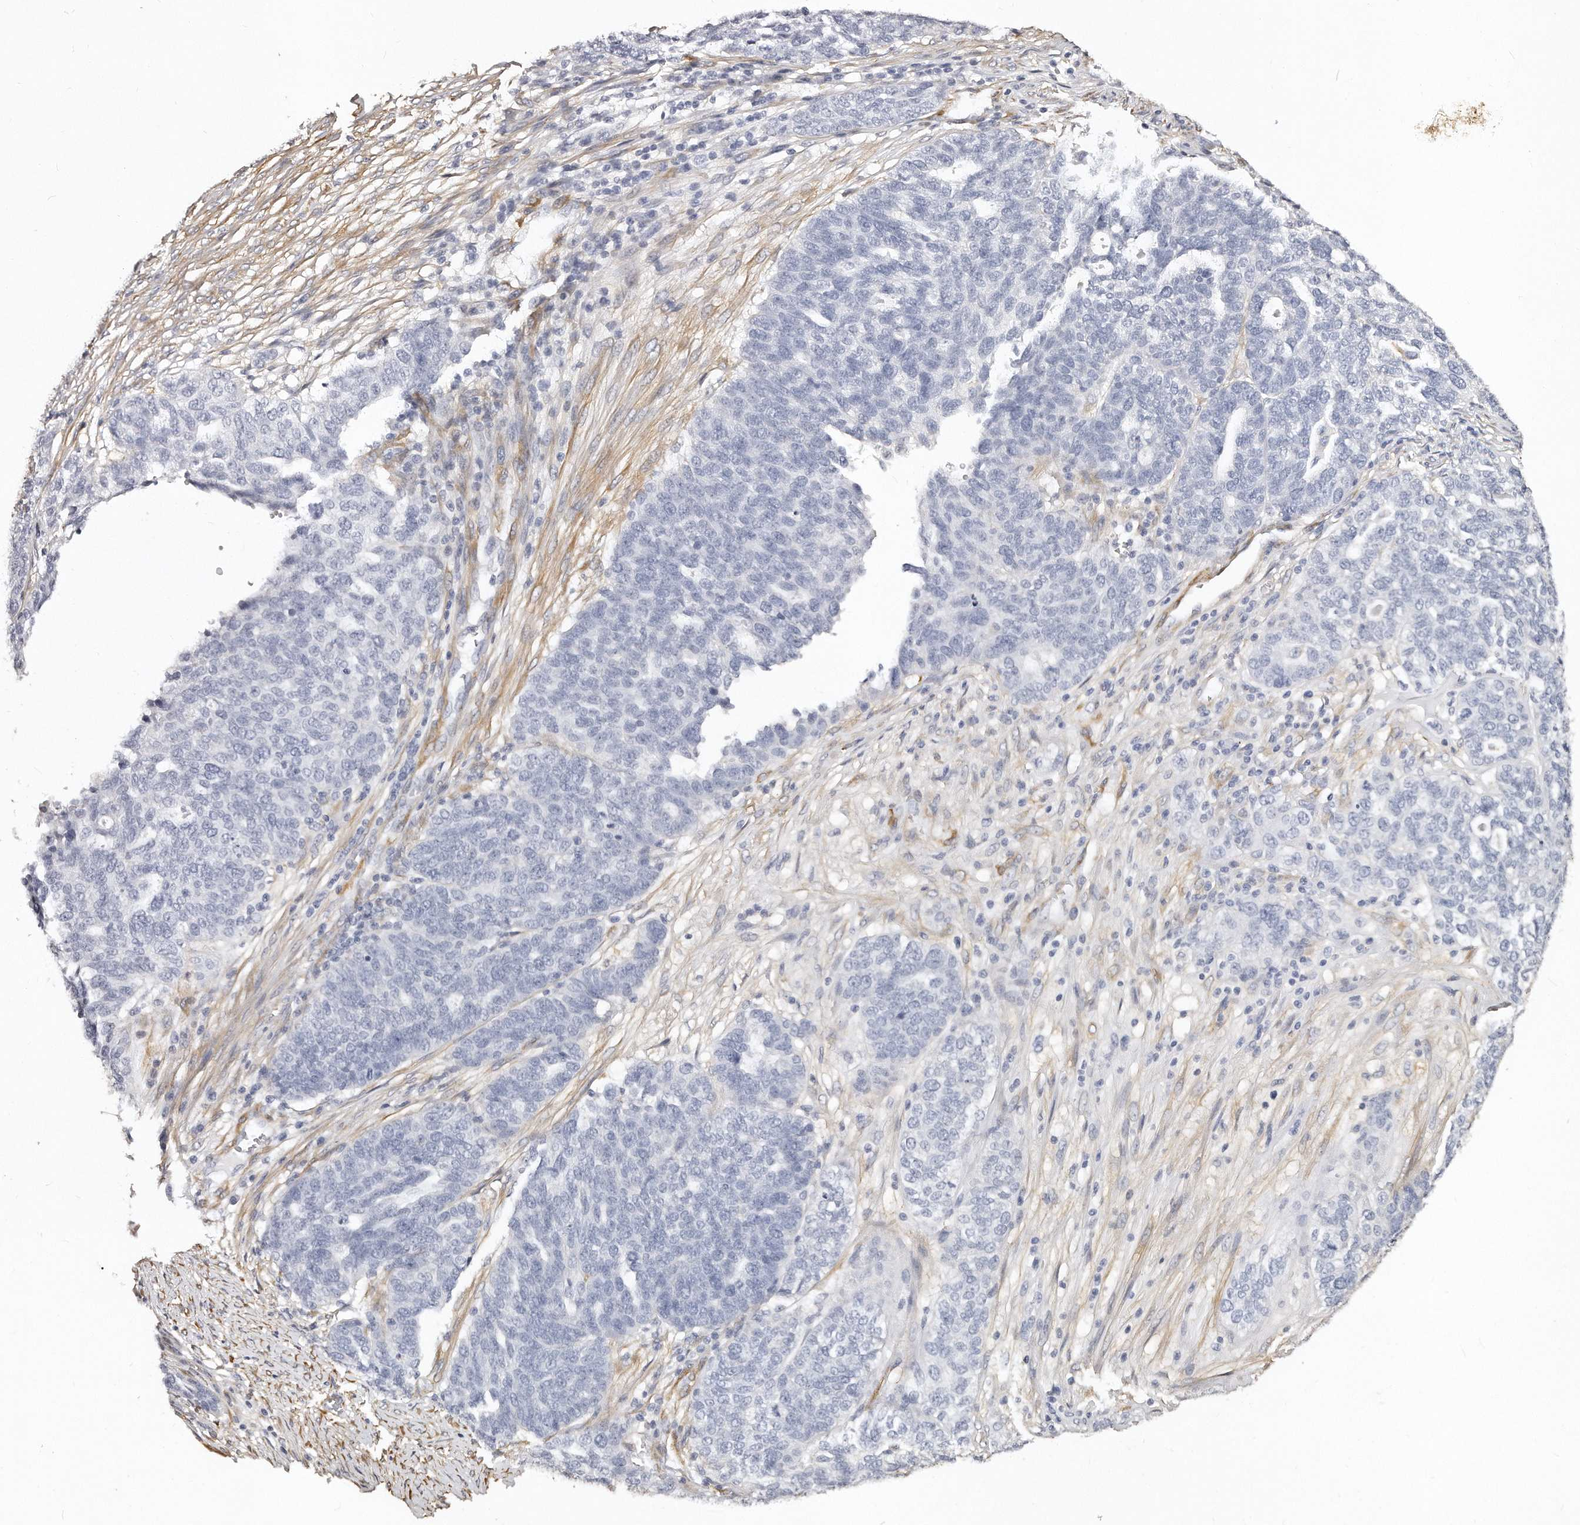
{"staining": {"intensity": "negative", "quantity": "none", "location": "none"}, "tissue": "ovarian cancer", "cell_type": "Tumor cells", "image_type": "cancer", "snomed": [{"axis": "morphology", "description": "Cystadenocarcinoma, serous, NOS"}, {"axis": "topography", "description": "Ovary"}], "caption": "An image of human serous cystadenocarcinoma (ovarian) is negative for staining in tumor cells.", "gene": "LMOD1", "patient": {"sex": "female", "age": 59}}